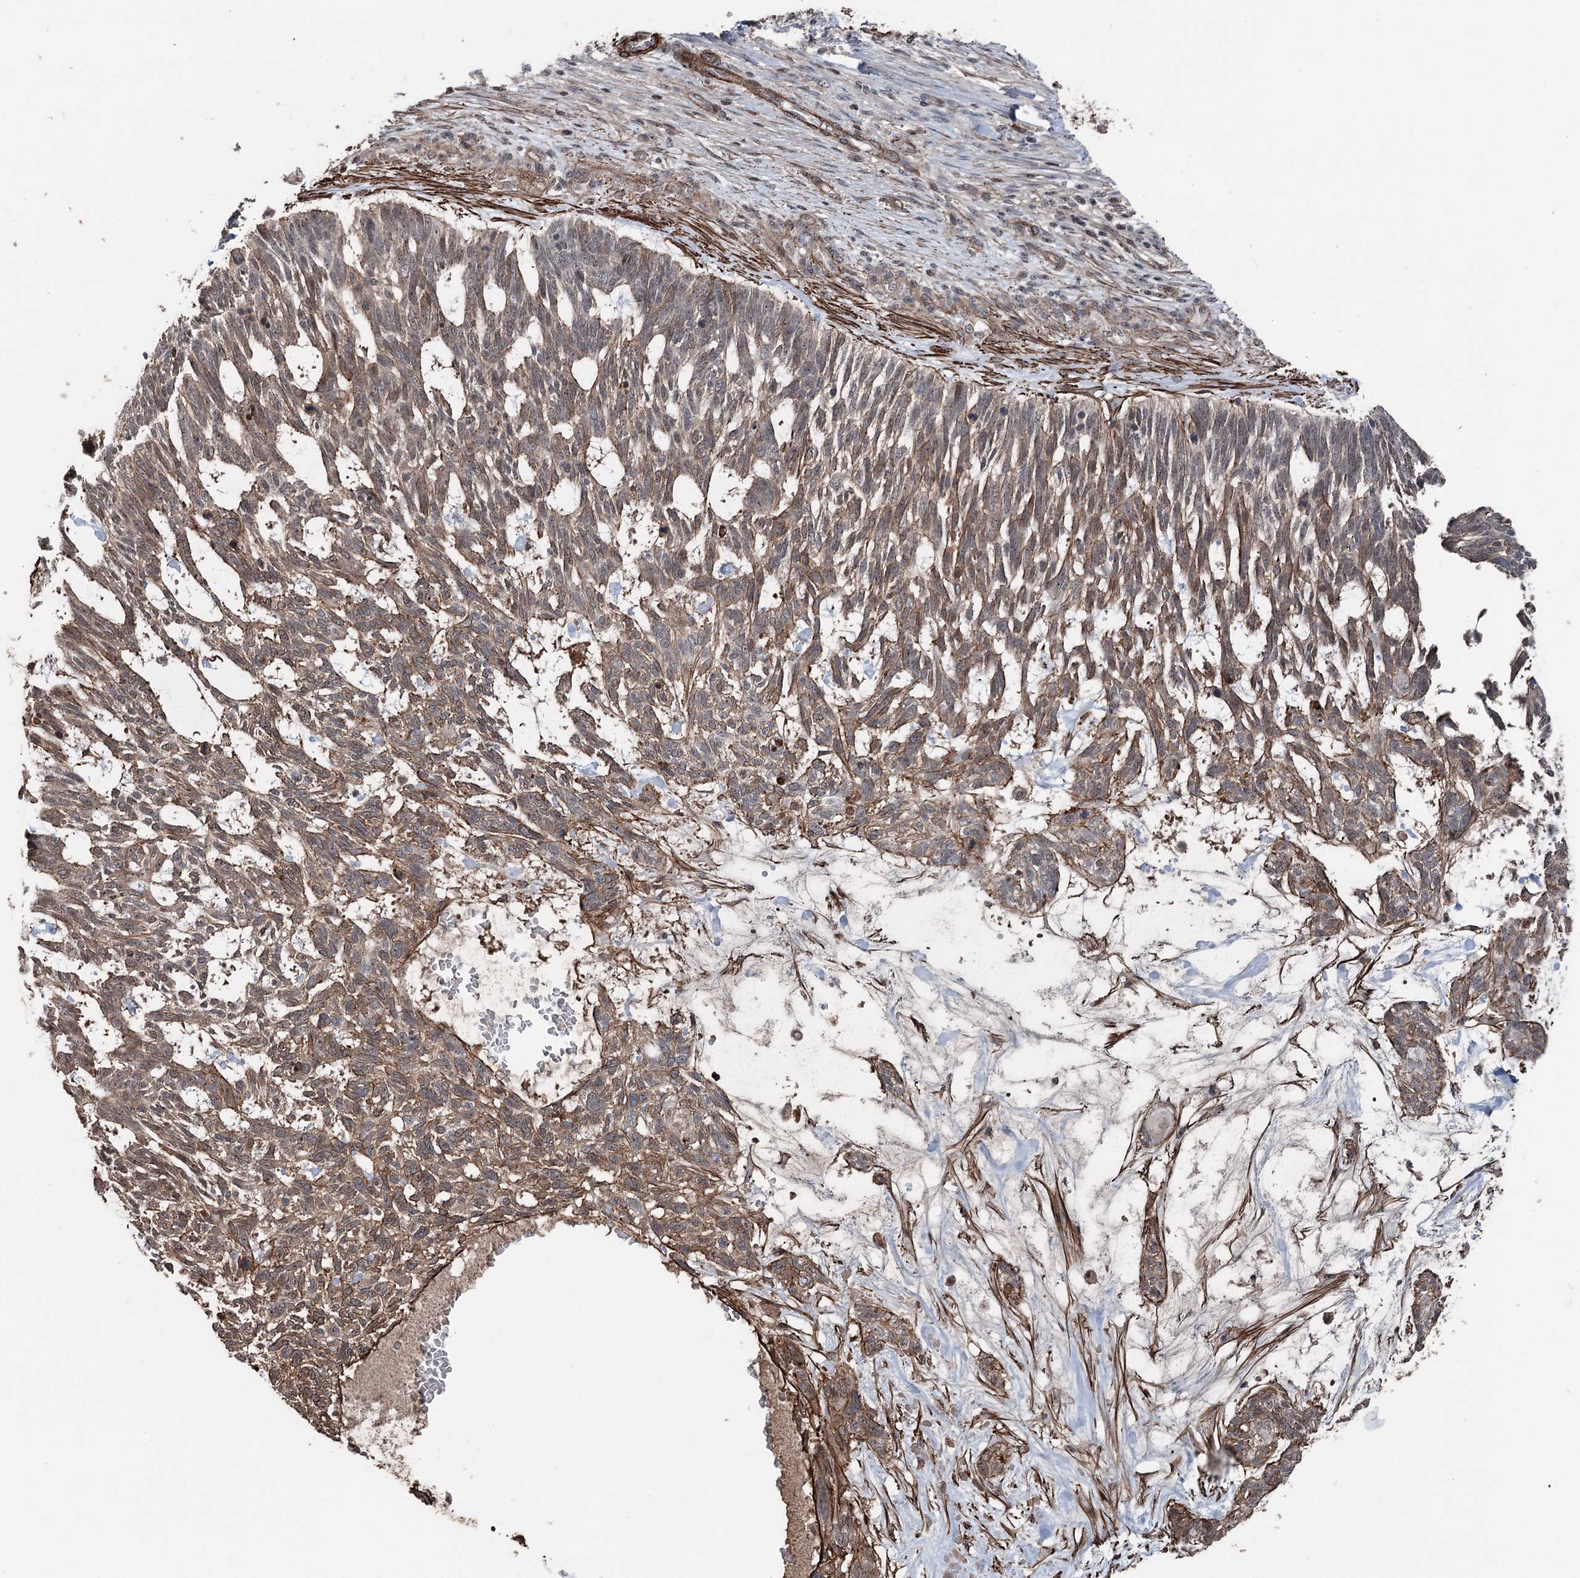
{"staining": {"intensity": "moderate", "quantity": ">75%", "location": "cytoplasmic/membranous"}, "tissue": "skin cancer", "cell_type": "Tumor cells", "image_type": "cancer", "snomed": [{"axis": "morphology", "description": "Basal cell carcinoma"}, {"axis": "topography", "description": "Skin"}], "caption": "Skin cancer (basal cell carcinoma) tissue exhibits moderate cytoplasmic/membranous positivity in approximately >75% of tumor cells, visualized by immunohistochemistry.", "gene": "CCDC82", "patient": {"sex": "male", "age": 88}}